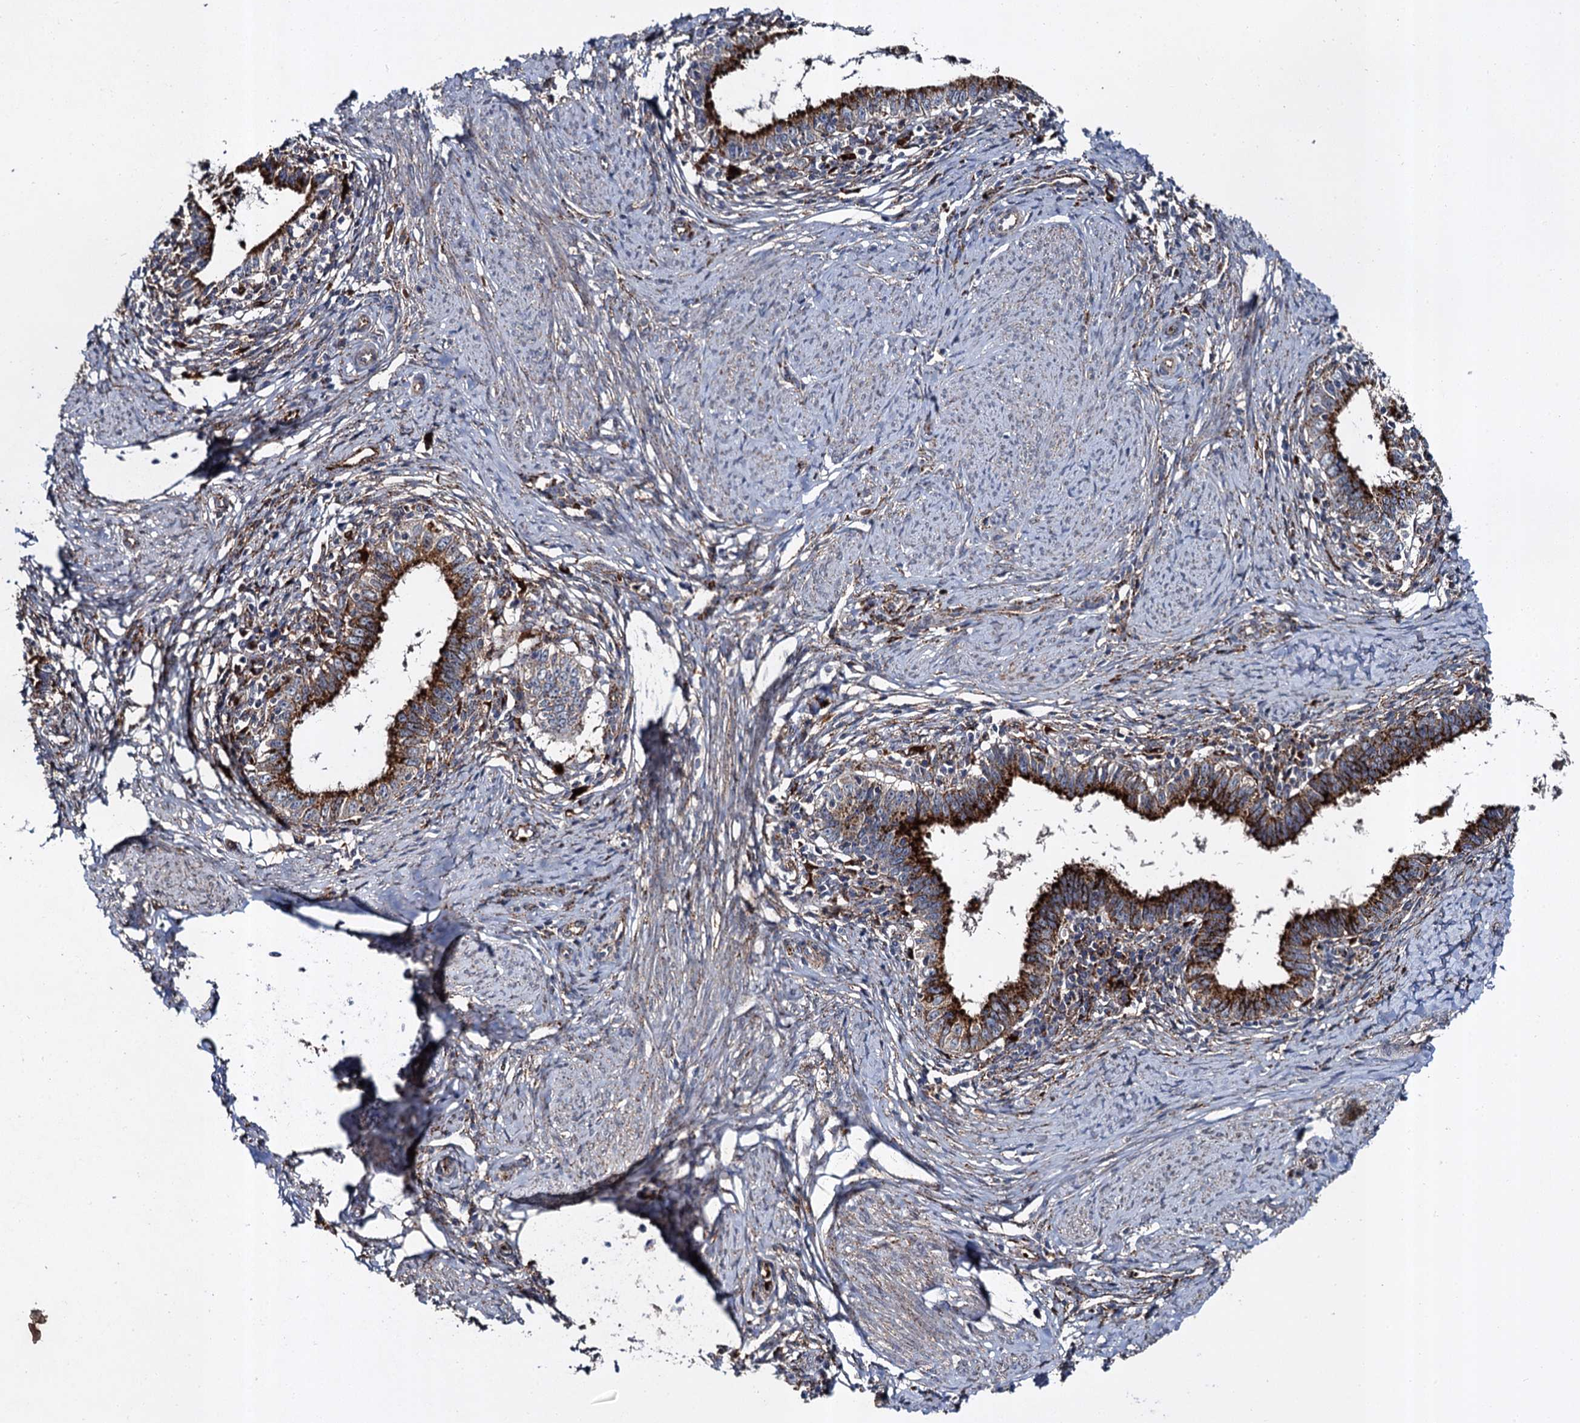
{"staining": {"intensity": "strong", "quantity": ">75%", "location": "cytoplasmic/membranous"}, "tissue": "cervical cancer", "cell_type": "Tumor cells", "image_type": "cancer", "snomed": [{"axis": "morphology", "description": "Adenocarcinoma, NOS"}, {"axis": "topography", "description": "Cervix"}], "caption": "This is a histology image of IHC staining of cervical cancer (adenocarcinoma), which shows strong positivity in the cytoplasmic/membranous of tumor cells.", "gene": "GBA1", "patient": {"sex": "female", "age": 36}}